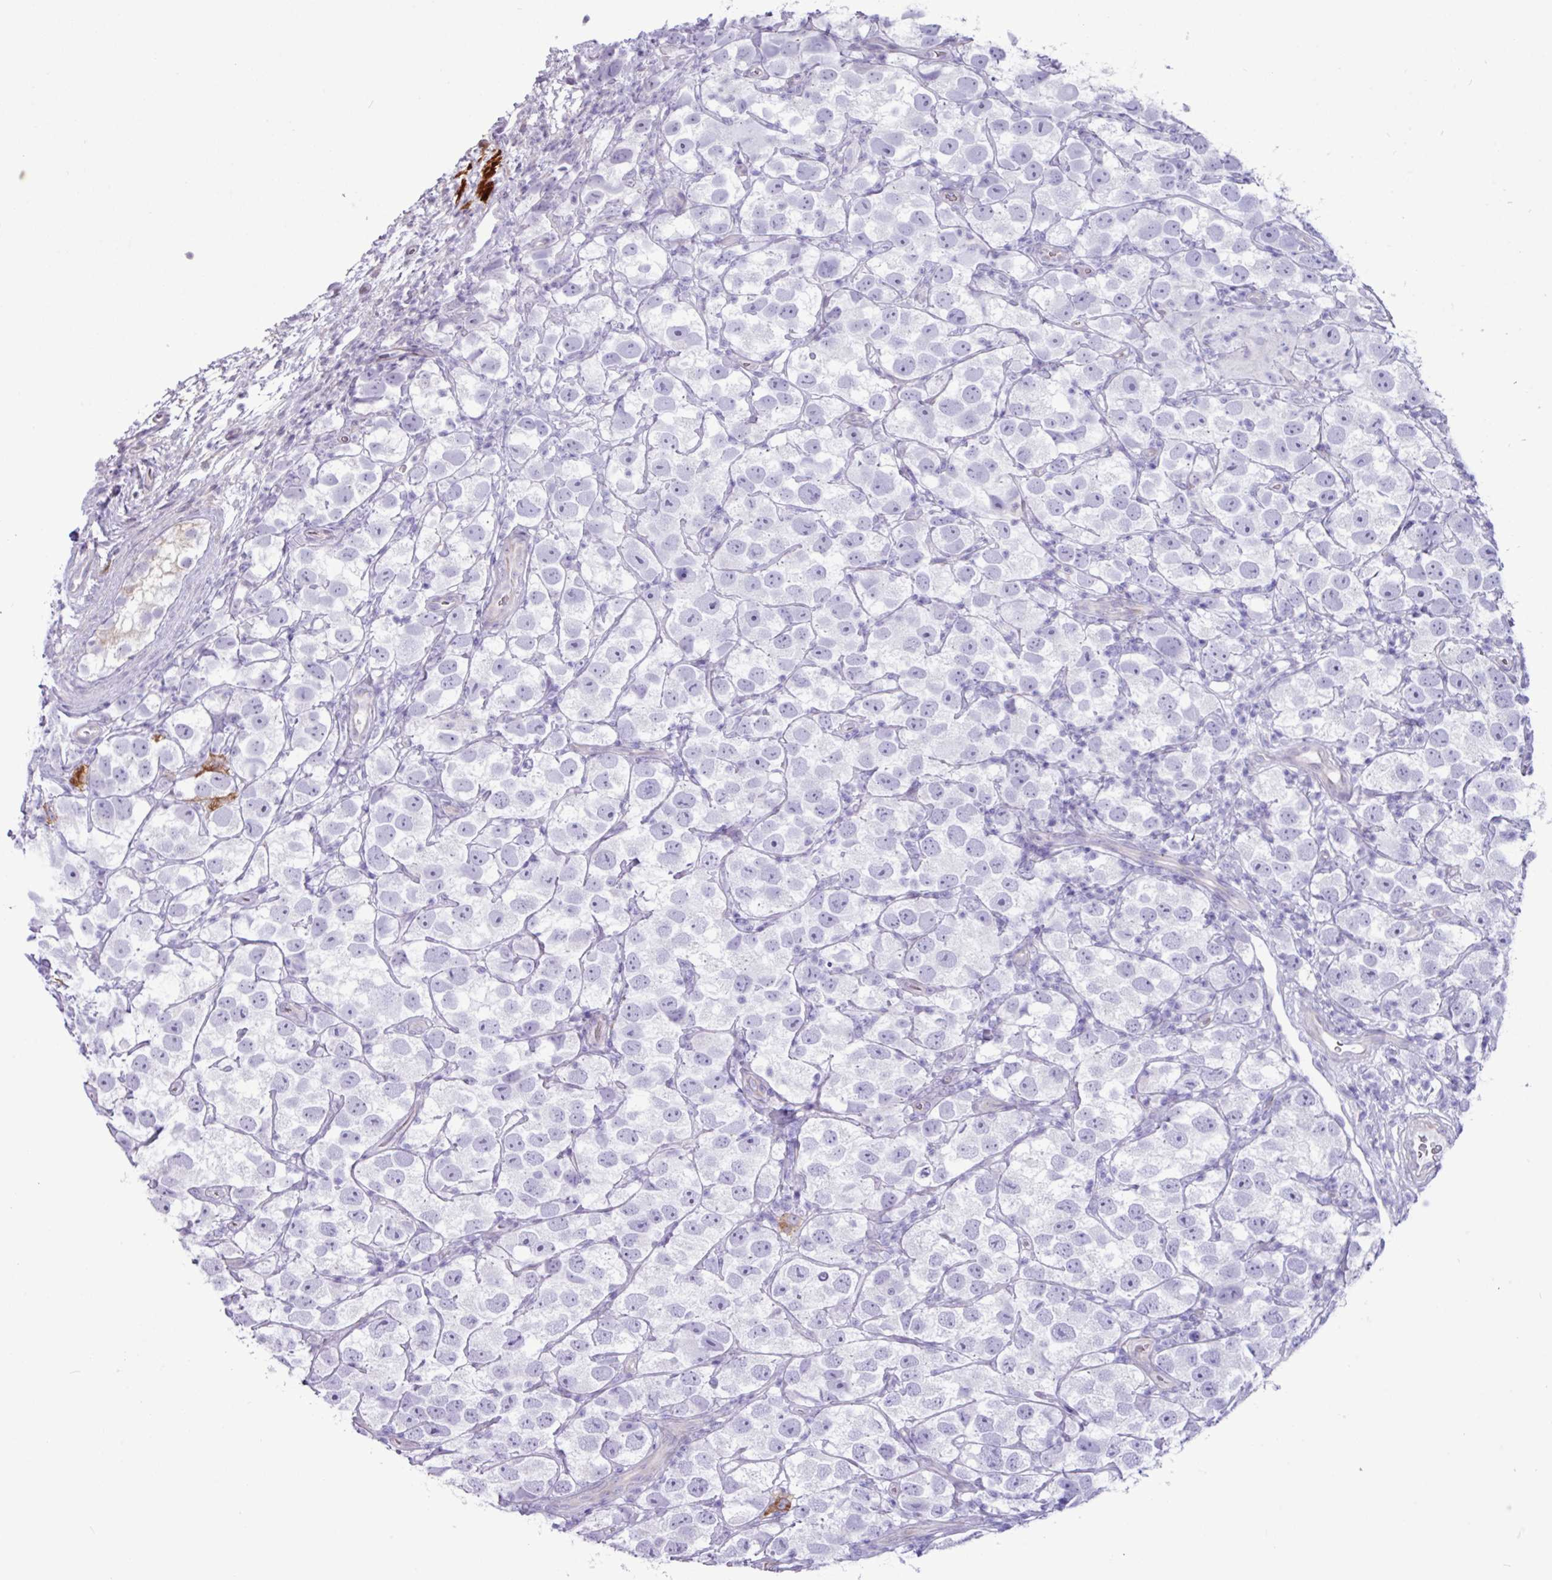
{"staining": {"intensity": "negative", "quantity": "none", "location": "none"}, "tissue": "testis cancer", "cell_type": "Tumor cells", "image_type": "cancer", "snomed": [{"axis": "morphology", "description": "Seminoma, NOS"}, {"axis": "topography", "description": "Testis"}], "caption": "High power microscopy image of an IHC photomicrograph of seminoma (testis), revealing no significant positivity in tumor cells.", "gene": "SLC38A1", "patient": {"sex": "male", "age": 26}}